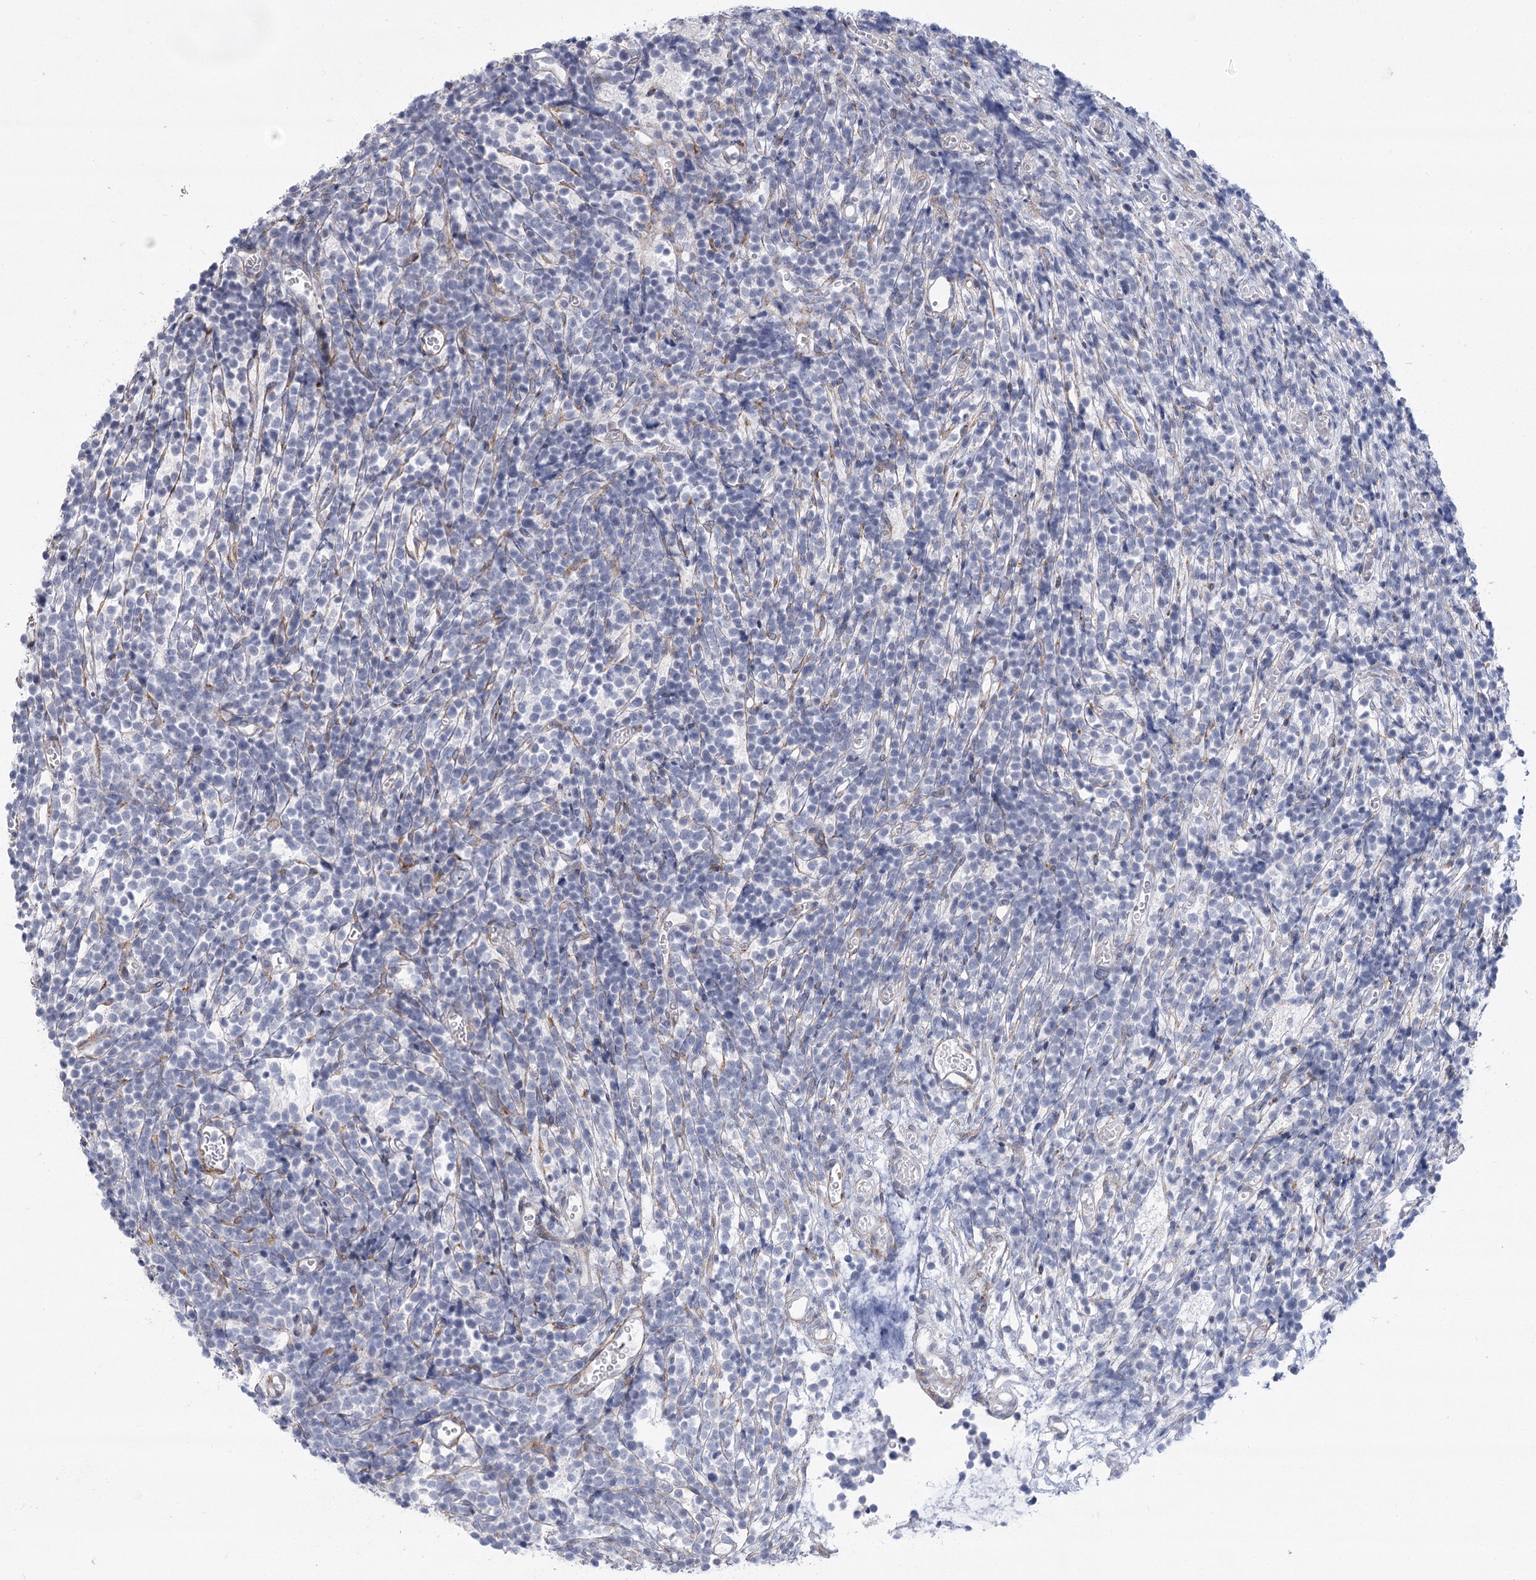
{"staining": {"intensity": "negative", "quantity": "none", "location": "none"}, "tissue": "glioma", "cell_type": "Tumor cells", "image_type": "cancer", "snomed": [{"axis": "morphology", "description": "Glioma, malignant, Low grade"}, {"axis": "topography", "description": "Brain"}], "caption": "Low-grade glioma (malignant) was stained to show a protein in brown. There is no significant positivity in tumor cells.", "gene": "NCKAP5", "patient": {"sex": "female", "age": 1}}